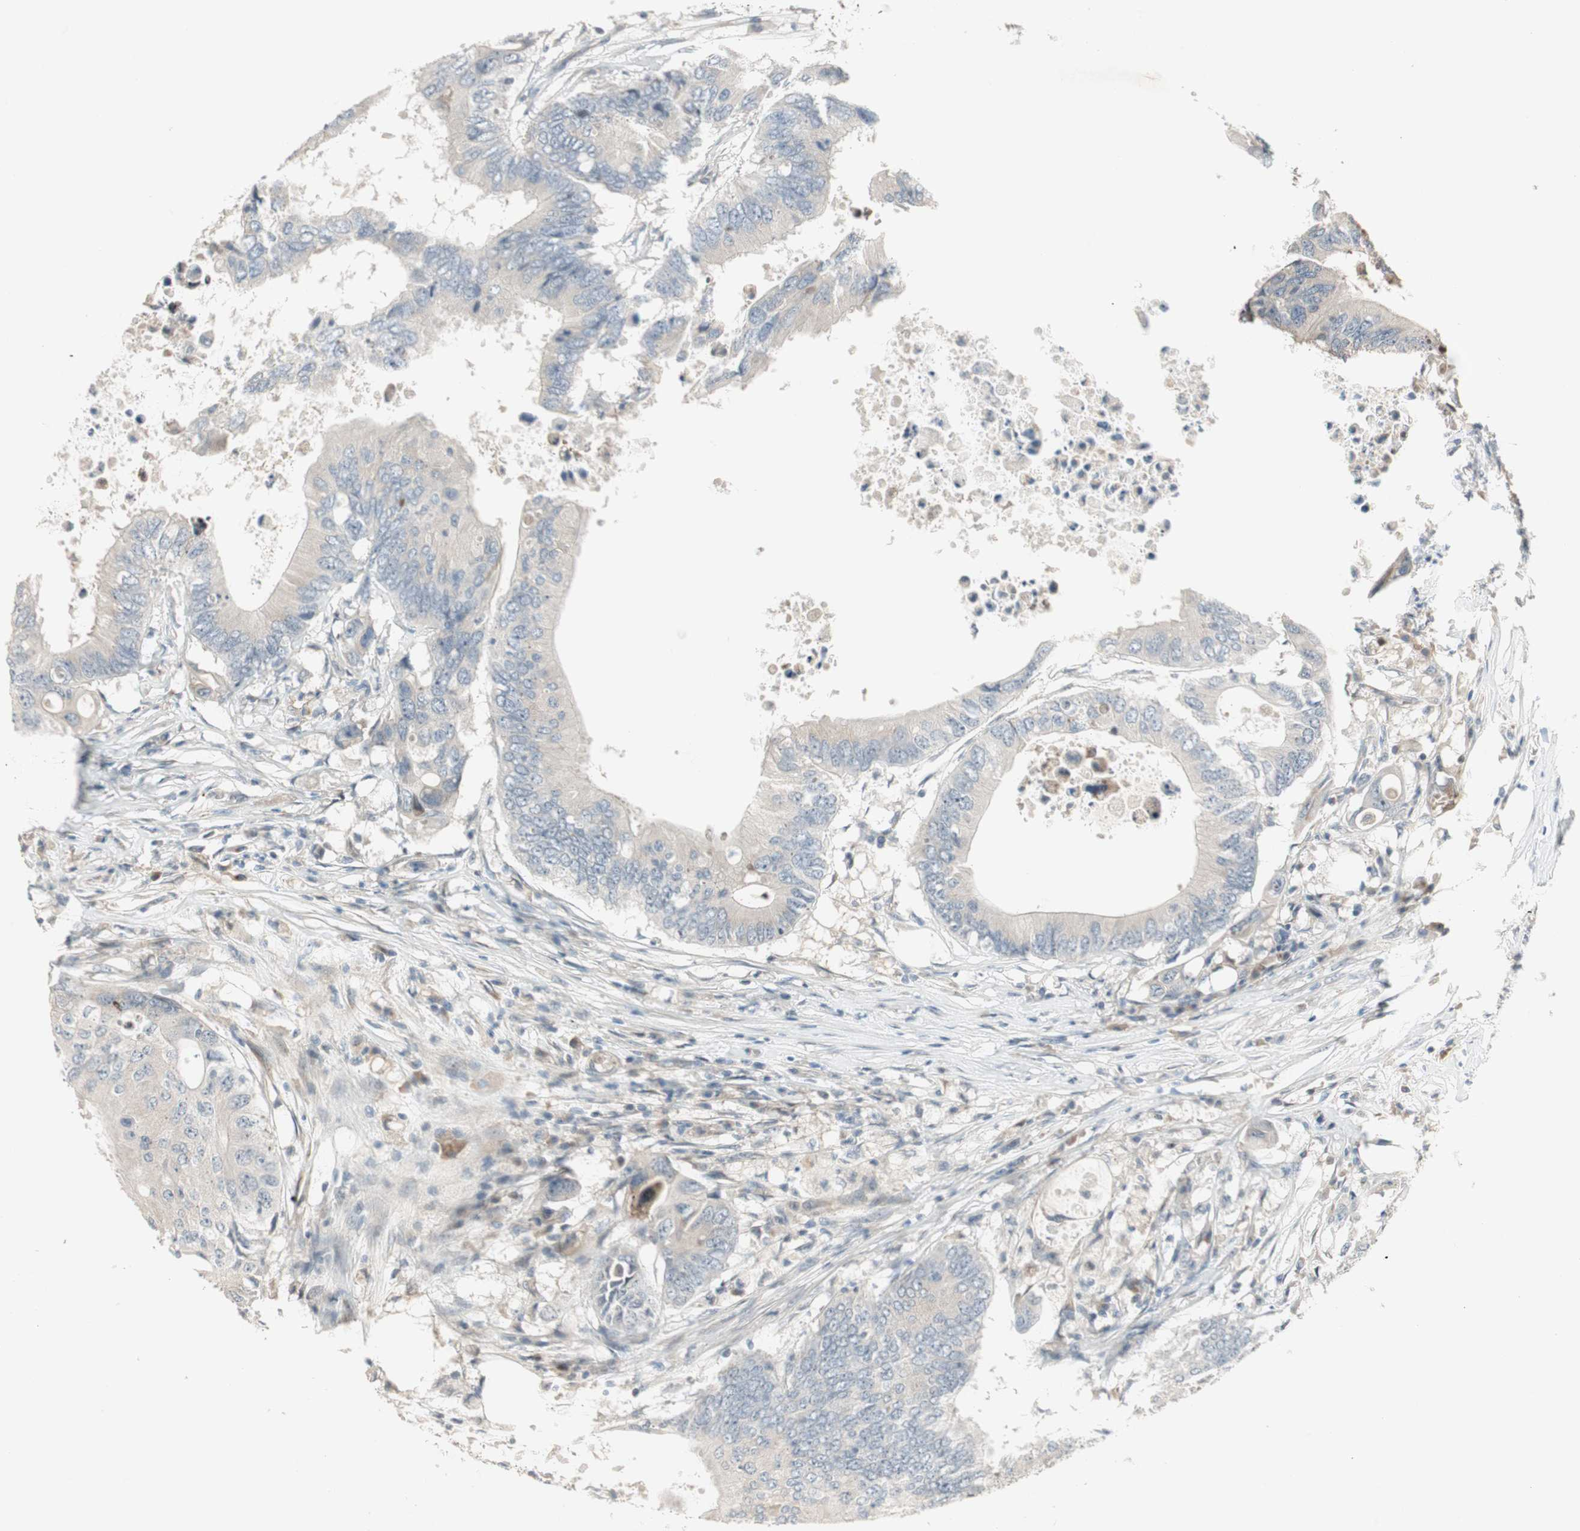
{"staining": {"intensity": "weak", "quantity": "25%-75%", "location": "cytoplasmic/membranous"}, "tissue": "colorectal cancer", "cell_type": "Tumor cells", "image_type": "cancer", "snomed": [{"axis": "morphology", "description": "Adenocarcinoma, NOS"}, {"axis": "topography", "description": "Colon"}], "caption": "Human colorectal cancer (adenocarcinoma) stained with a protein marker displays weak staining in tumor cells.", "gene": "CGRRF1", "patient": {"sex": "male", "age": 71}}